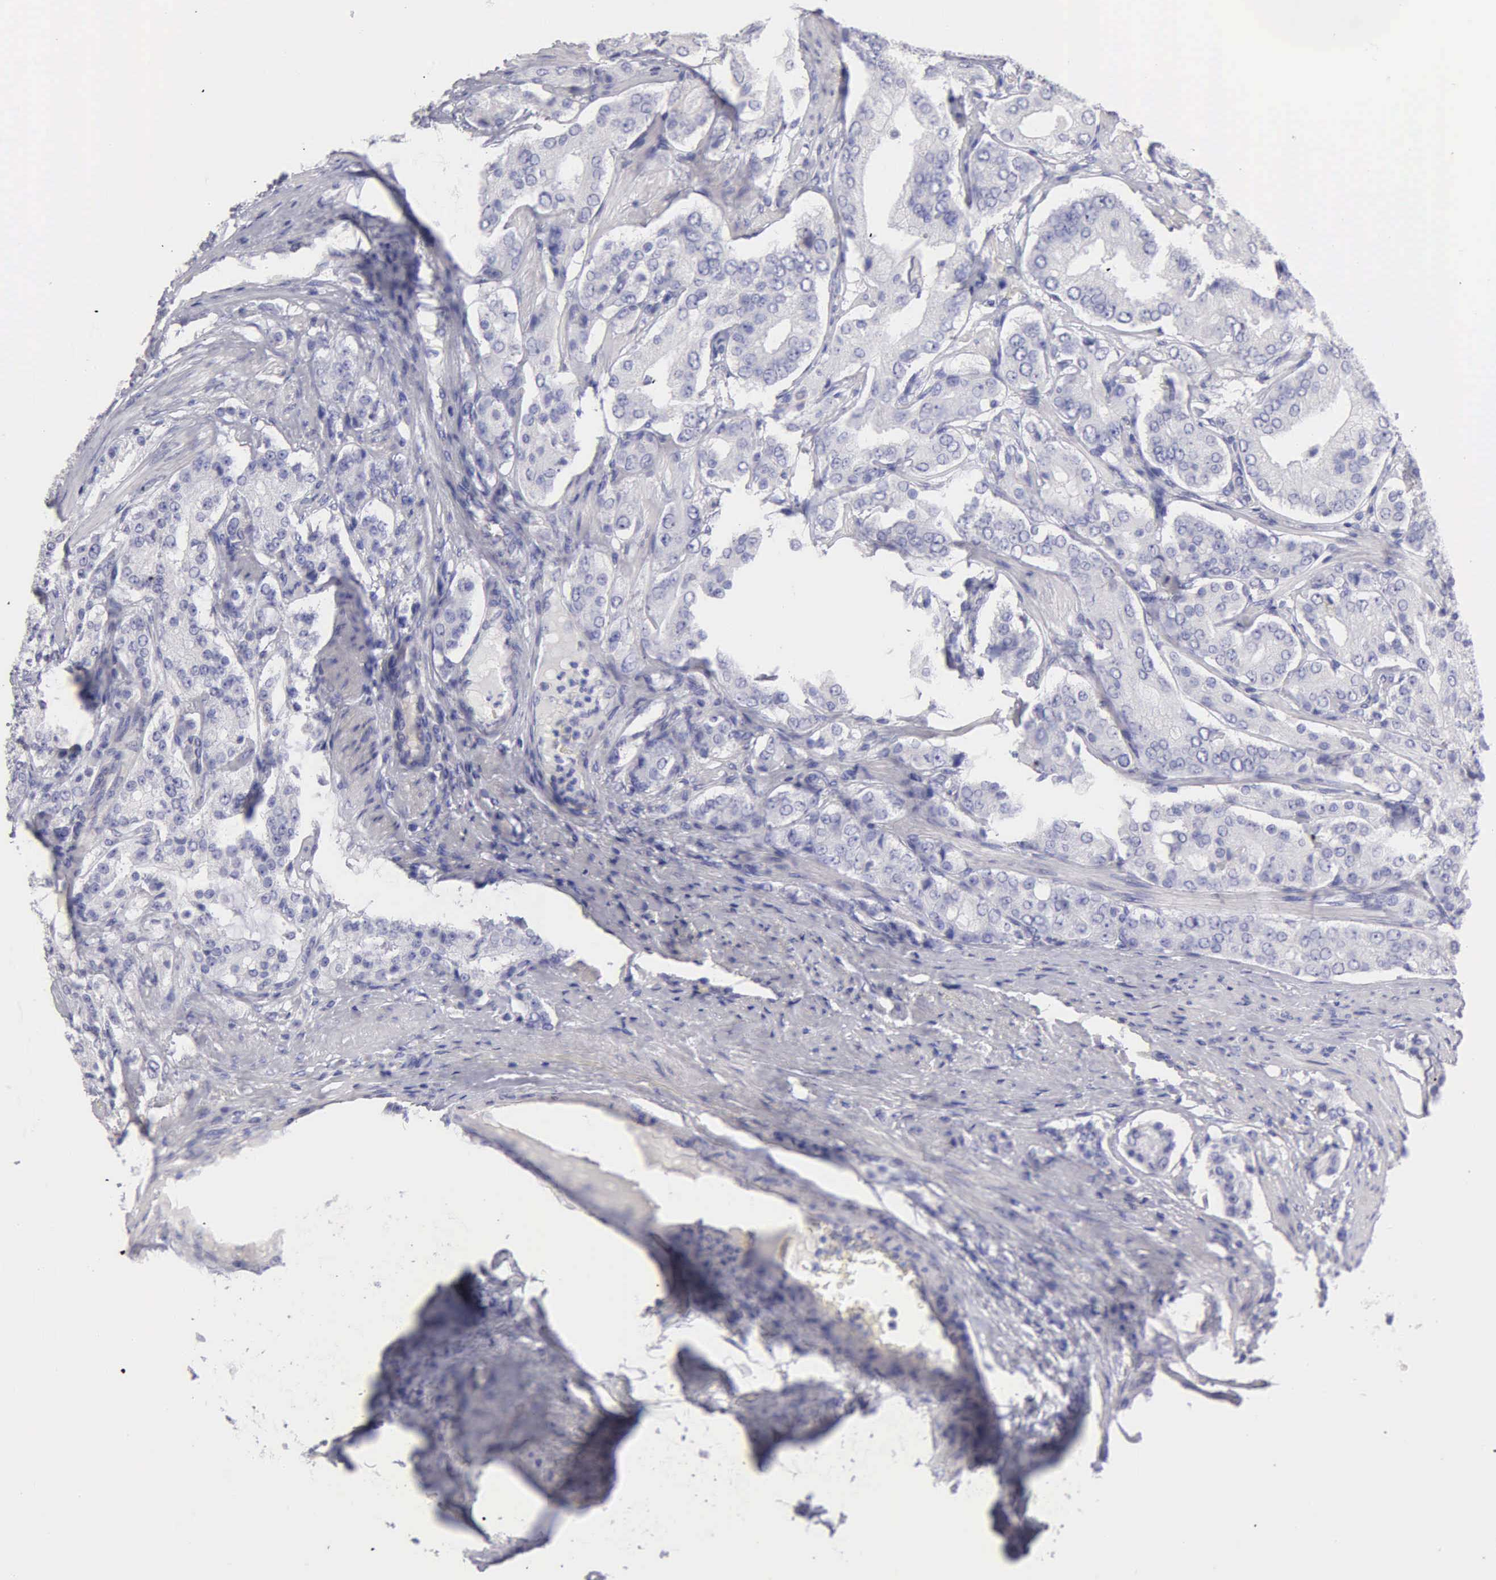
{"staining": {"intensity": "negative", "quantity": "none", "location": "none"}, "tissue": "prostate cancer", "cell_type": "Tumor cells", "image_type": "cancer", "snomed": [{"axis": "morphology", "description": "Adenocarcinoma, Medium grade"}, {"axis": "topography", "description": "Prostate"}], "caption": "DAB (3,3'-diaminobenzidine) immunohistochemical staining of prostate medium-grade adenocarcinoma reveals no significant expression in tumor cells.", "gene": "APP", "patient": {"sex": "male", "age": 72}}